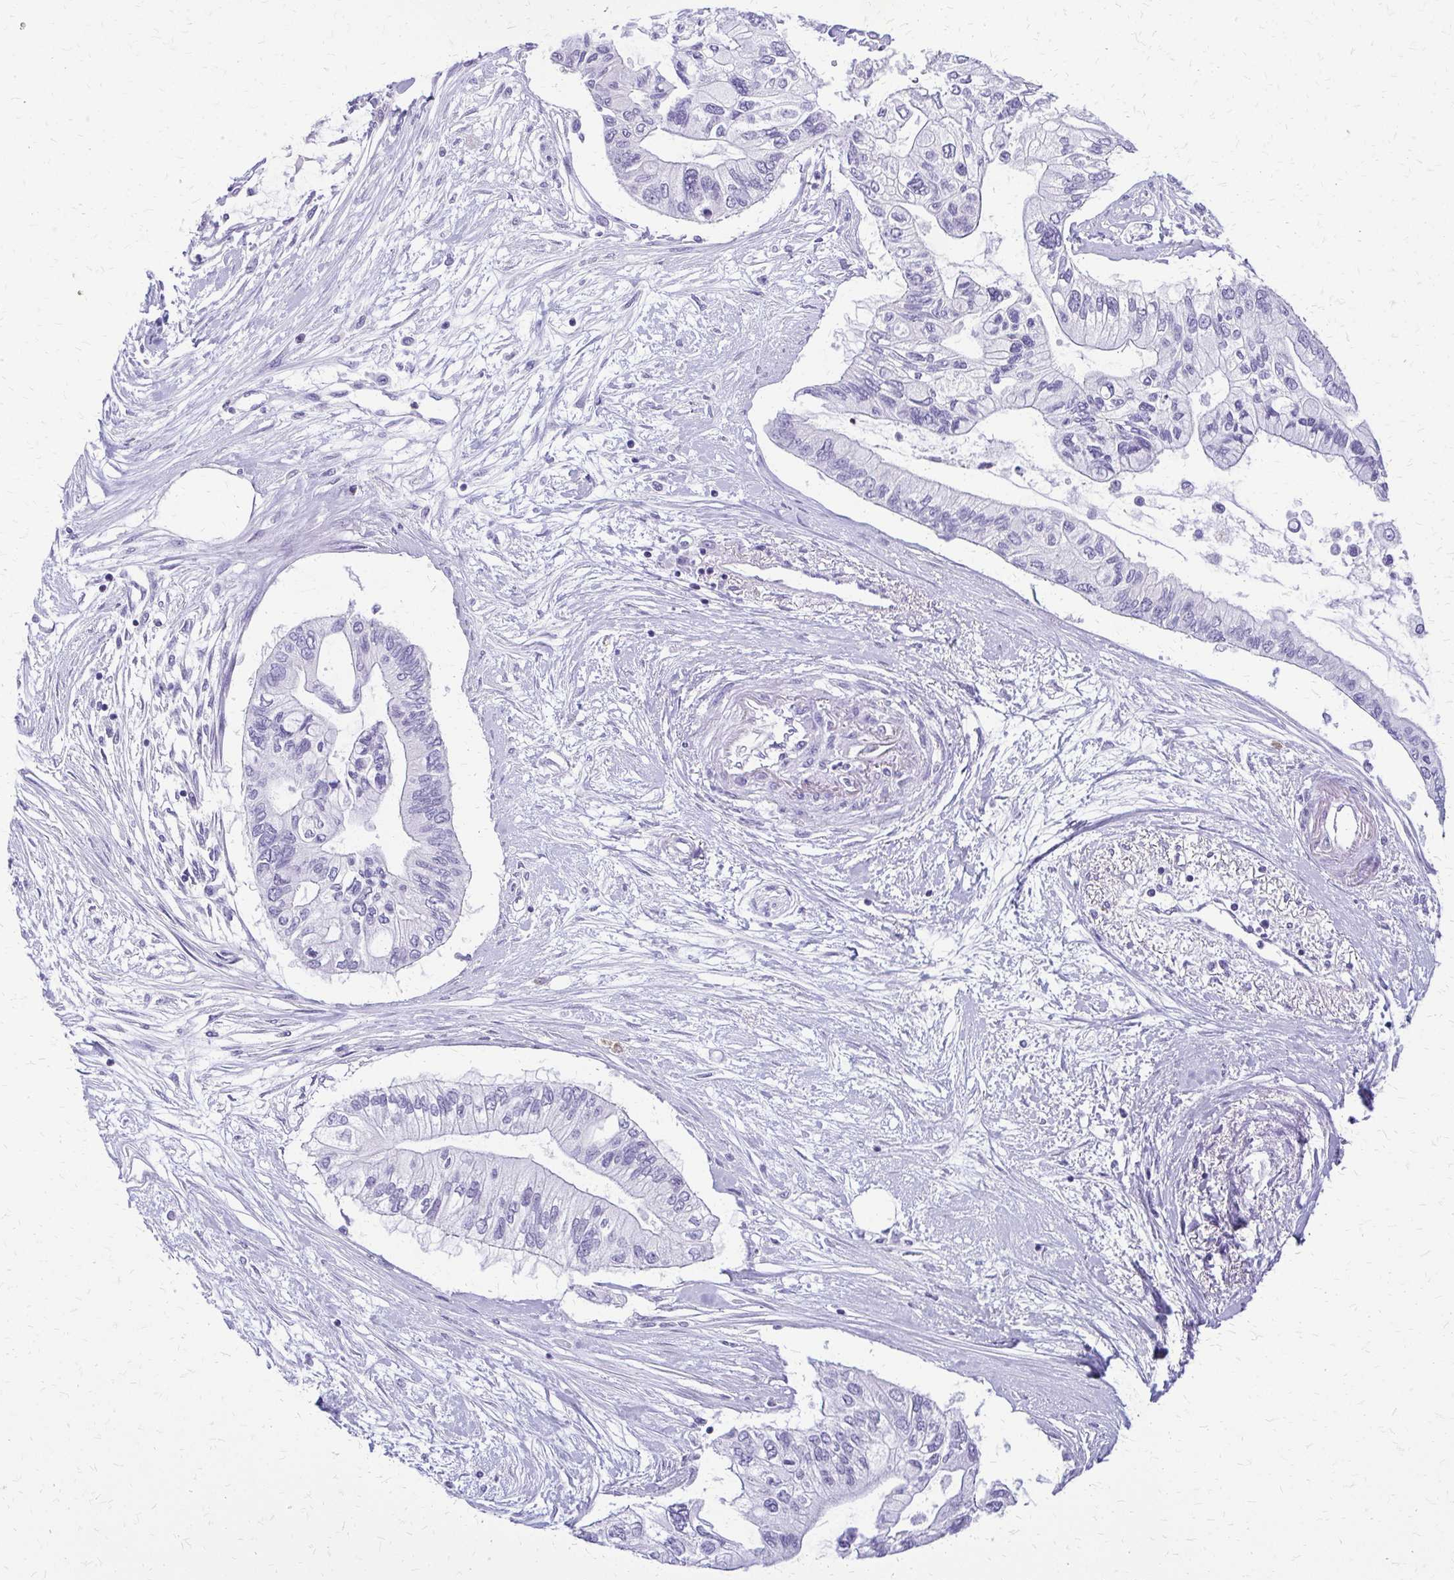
{"staining": {"intensity": "negative", "quantity": "none", "location": "none"}, "tissue": "pancreatic cancer", "cell_type": "Tumor cells", "image_type": "cancer", "snomed": [{"axis": "morphology", "description": "Adenocarcinoma, NOS"}, {"axis": "topography", "description": "Pancreas"}], "caption": "High power microscopy photomicrograph of an immunohistochemistry (IHC) micrograph of pancreatic adenocarcinoma, revealing no significant staining in tumor cells. (DAB (3,3'-diaminobenzidine) immunohistochemistry (IHC) visualized using brightfield microscopy, high magnification).", "gene": "FAM162B", "patient": {"sex": "female", "age": 77}}